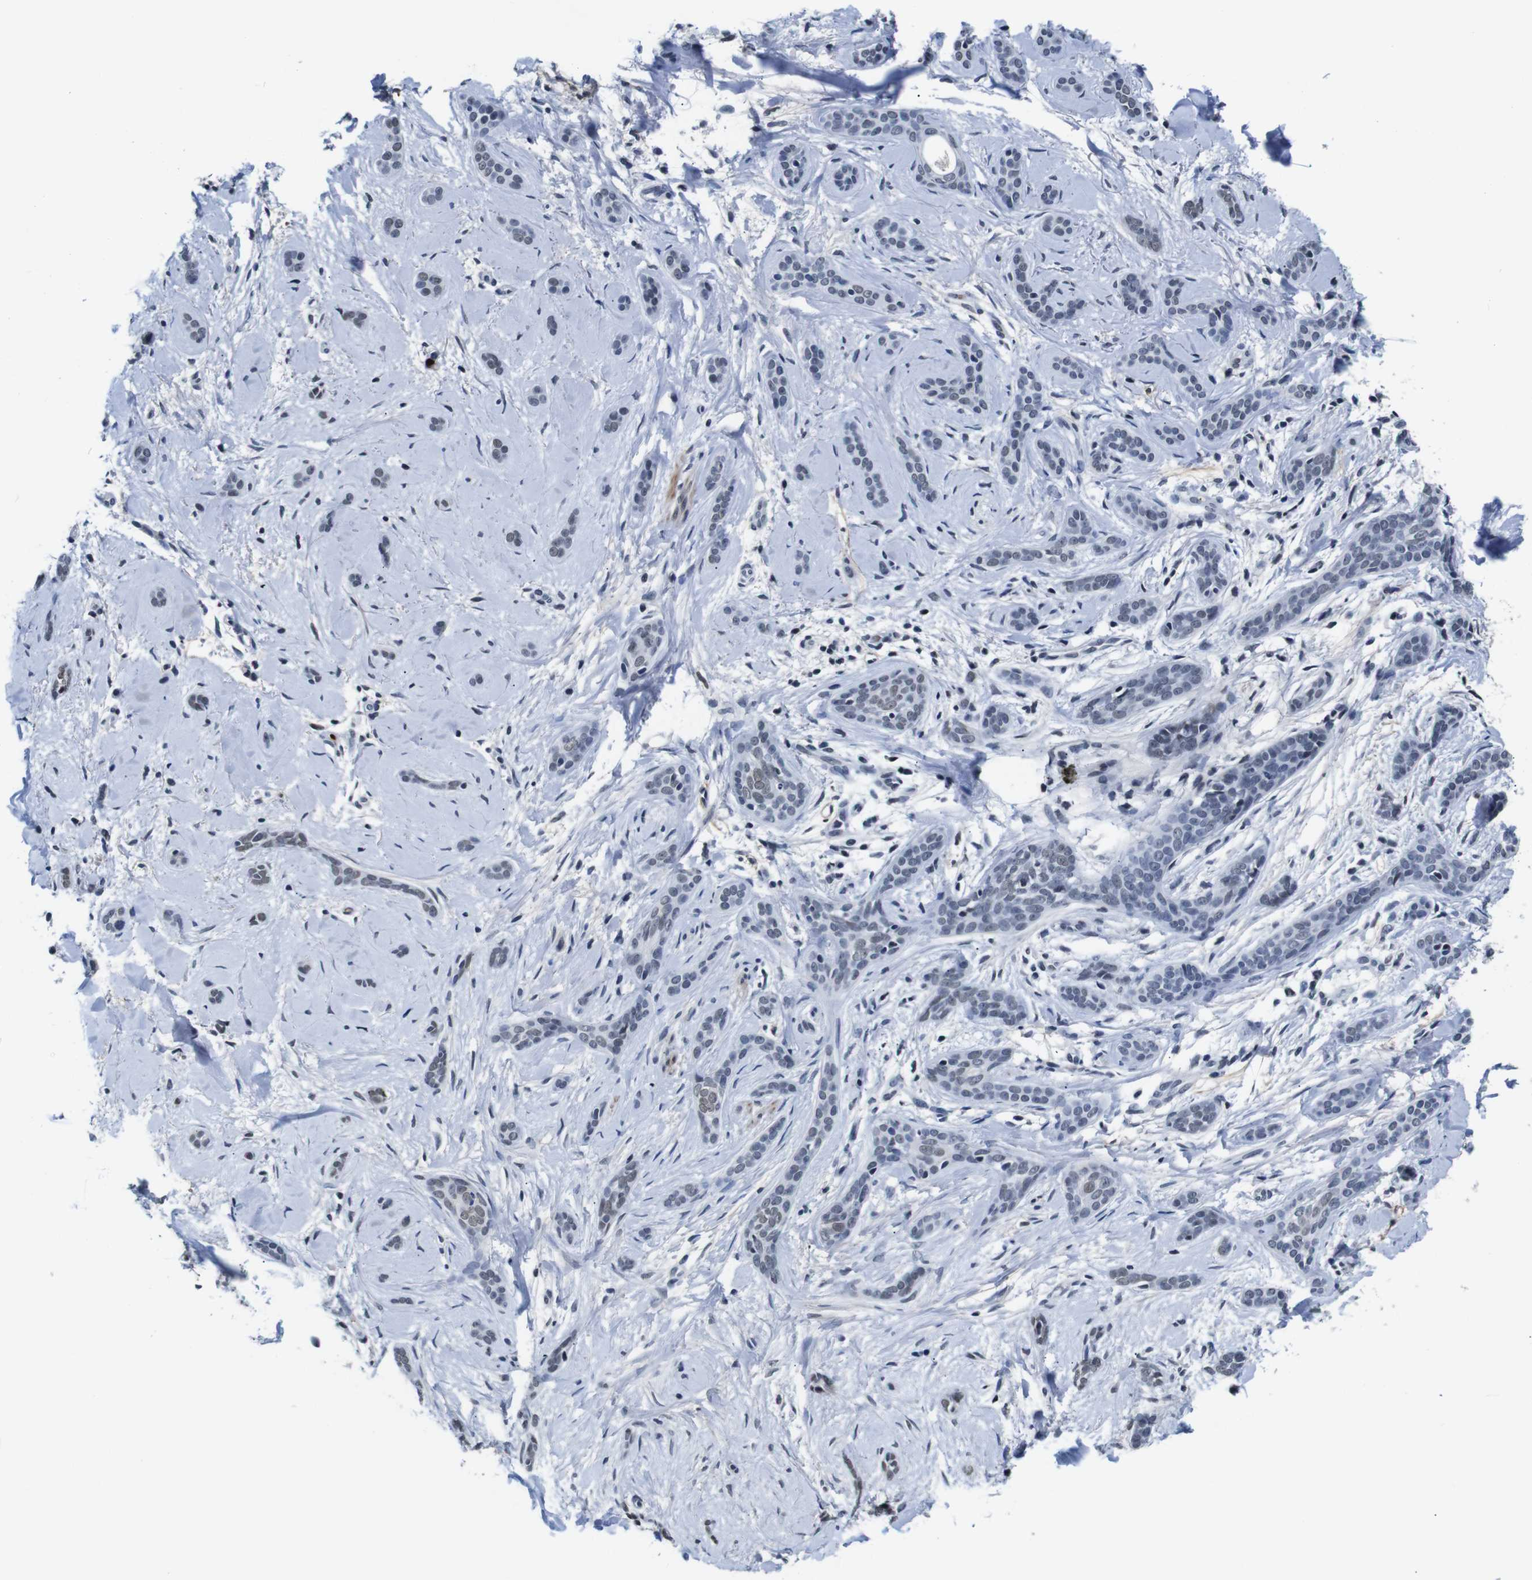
{"staining": {"intensity": "negative", "quantity": "none", "location": "none"}, "tissue": "skin cancer", "cell_type": "Tumor cells", "image_type": "cancer", "snomed": [{"axis": "morphology", "description": "Basal cell carcinoma"}, {"axis": "morphology", "description": "Adnexal tumor, benign"}, {"axis": "topography", "description": "Skin"}], "caption": "High power microscopy image of an immunohistochemistry (IHC) image of skin benign adnexal tumor, revealing no significant staining in tumor cells. (DAB IHC with hematoxylin counter stain).", "gene": "ILDR2", "patient": {"sex": "female", "age": 42}}